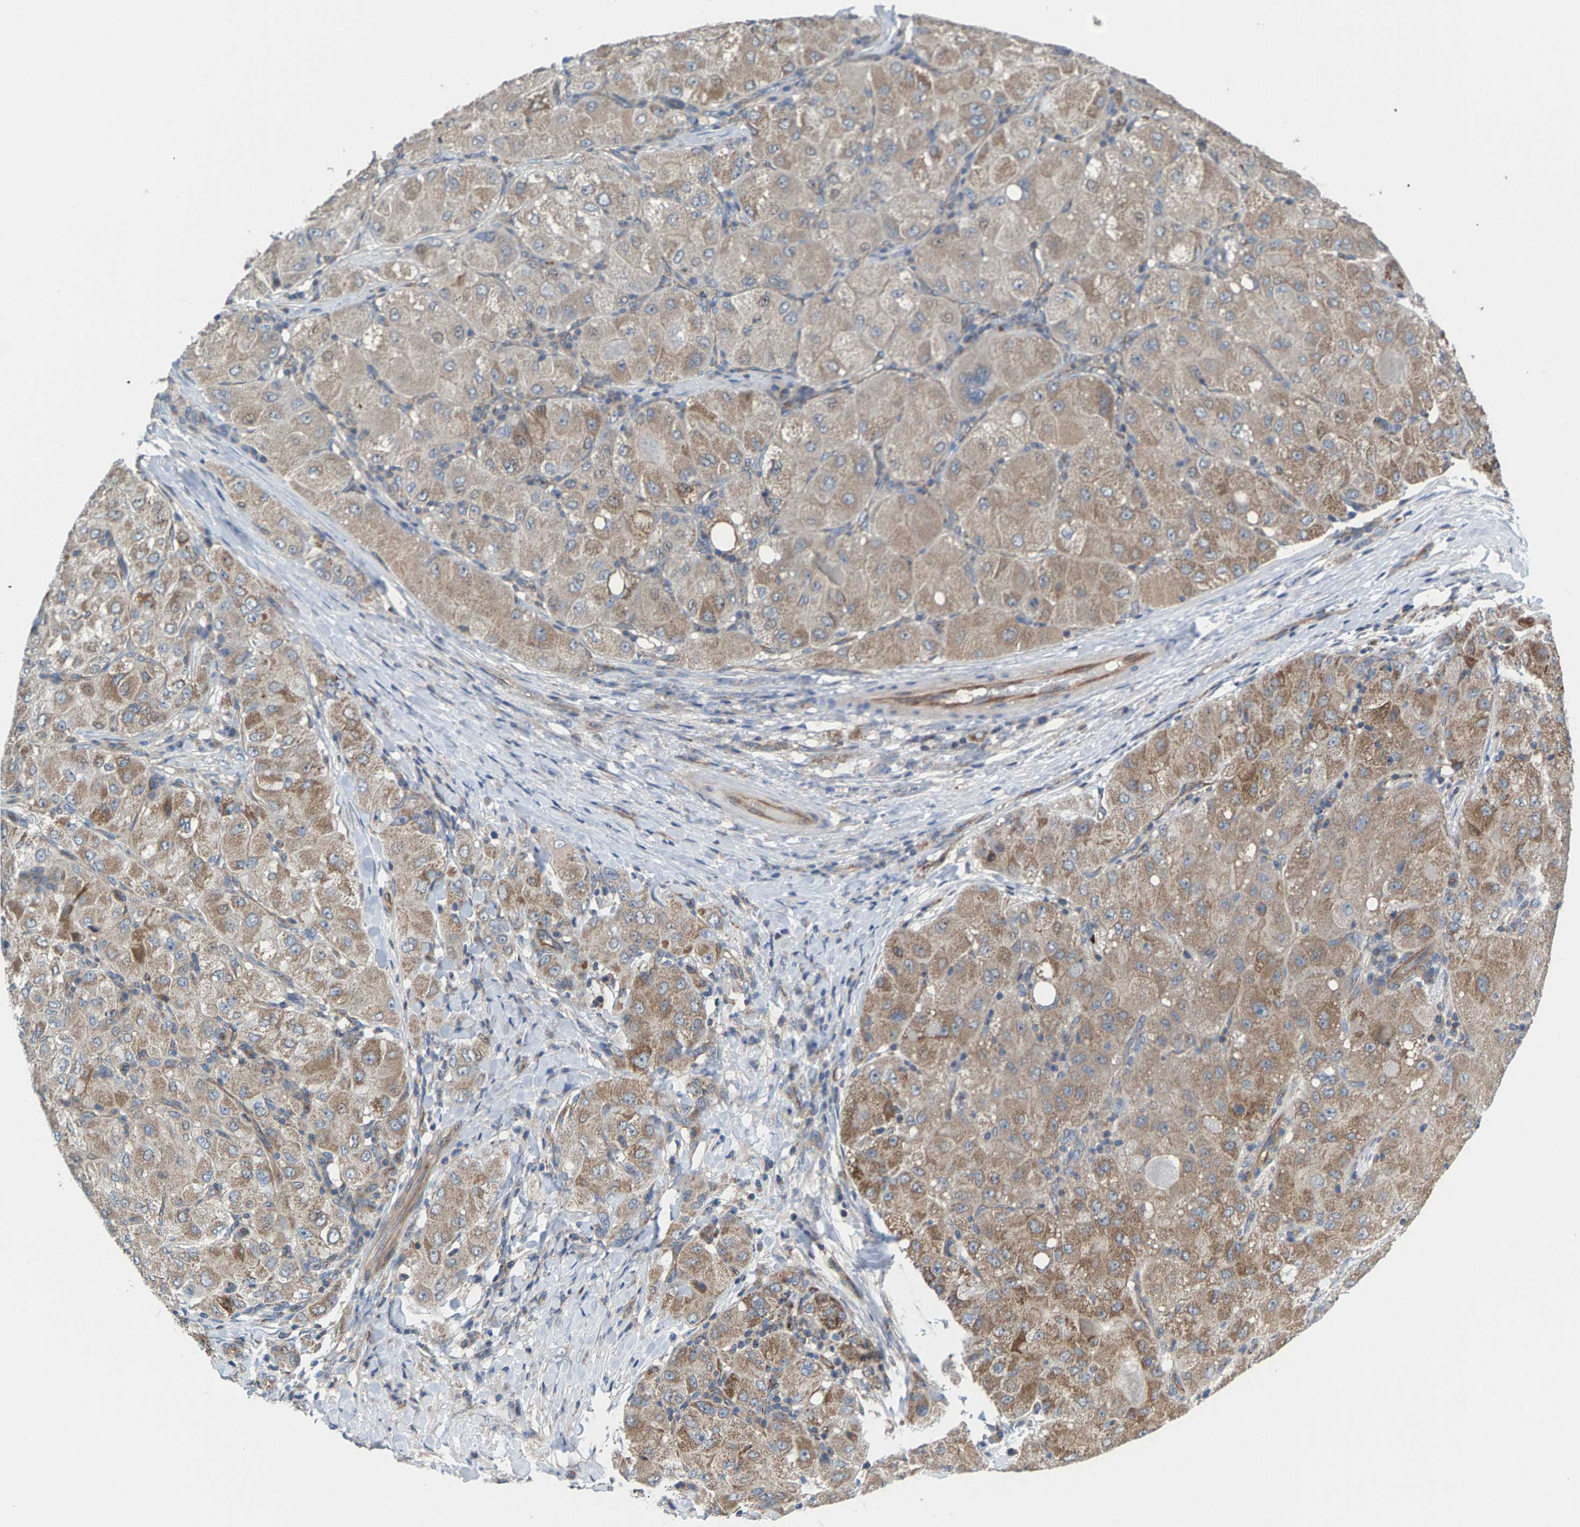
{"staining": {"intensity": "weak", "quantity": ">75%", "location": "cytoplasmic/membranous"}, "tissue": "liver cancer", "cell_type": "Tumor cells", "image_type": "cancer", "snomed": [{"axis": "morphology", "description": "Carcinoma, Hepatocellular, NOS"}, {"axis": "topography", "description": "Liver"}], "caption": "There is low levels of weak cytoplasmic/membranous expression in tumor cells of liver cancer, as demonstrated by immunohistochemical staining (brown color).", "gene": "MRM1", "patient": {"sex": "male", "age": 80}}